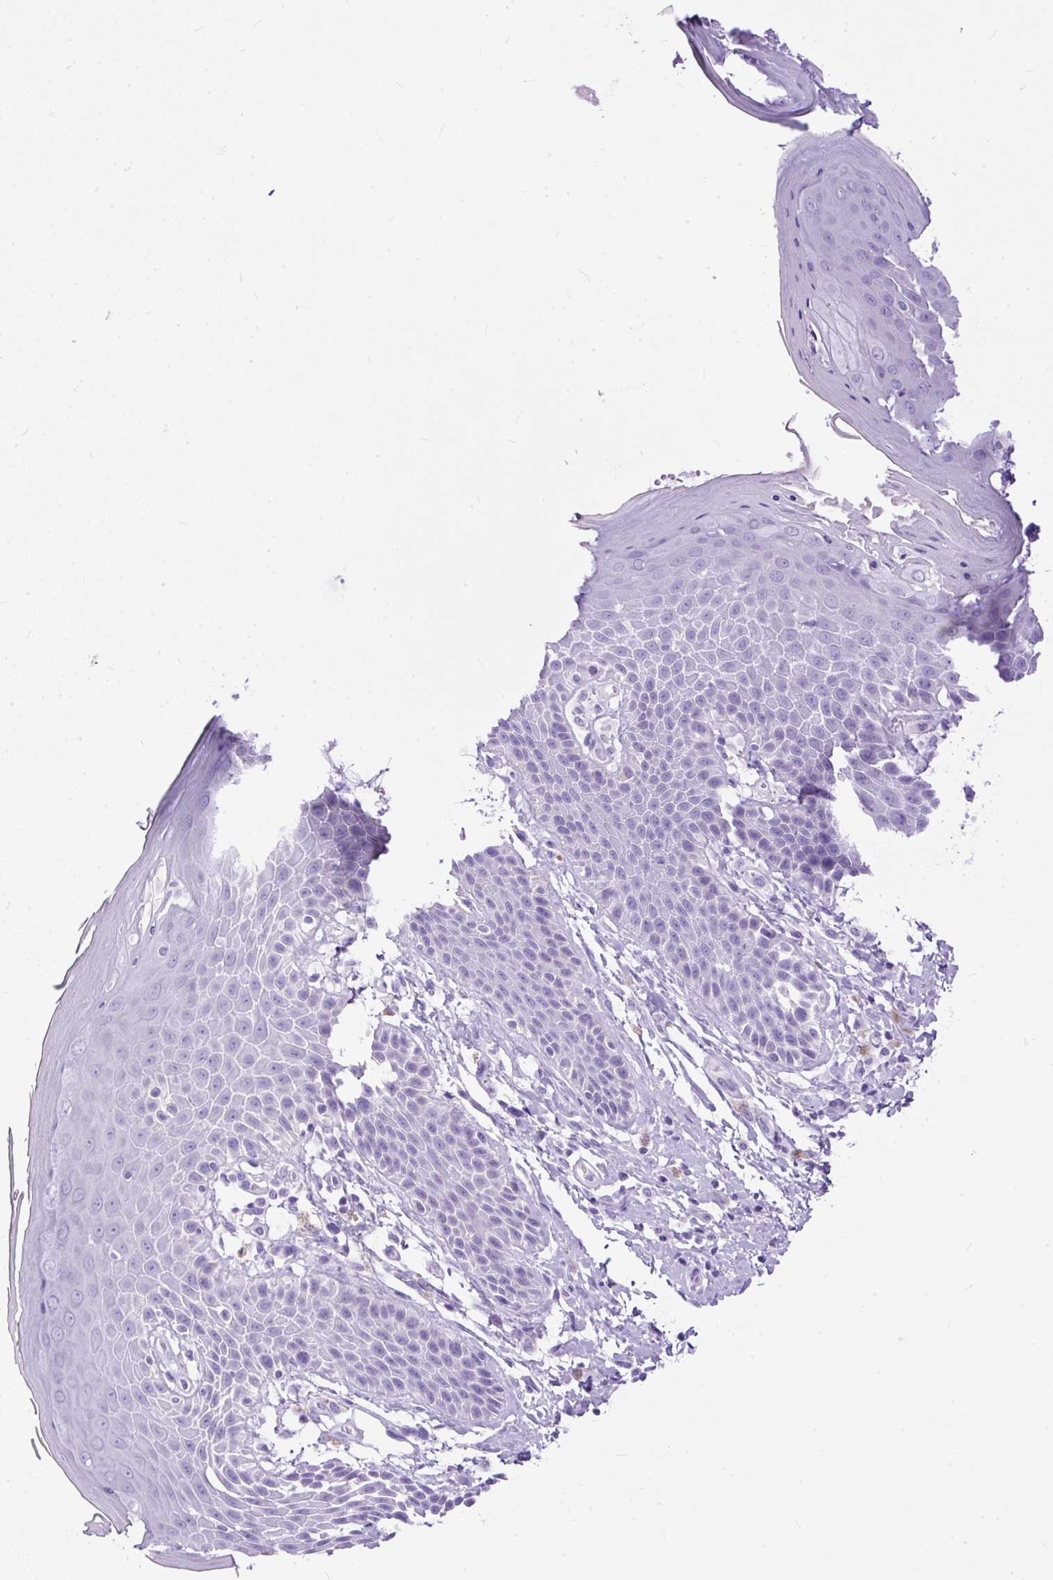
{"staining": {"intensity": "negative", "quantity": "none", "location": "none"}, "tissue": "skin", "cell_type": "Epidermal cells", "image_type": "normal", "snomed": [{"axis": "morphology", "description": "Normal tissue, NOS"}, {"axis": "topography", "description": "Peripheral nerve tissue"}], "caption": "The image demonstrates no significant positivity in epidermal cells of skin. (Brightfield microscopy of DAB immunohistochemistry (IHC) at high magnification).", "gene": "HEY1", "patient": {"sex": "male", "age": 51}}